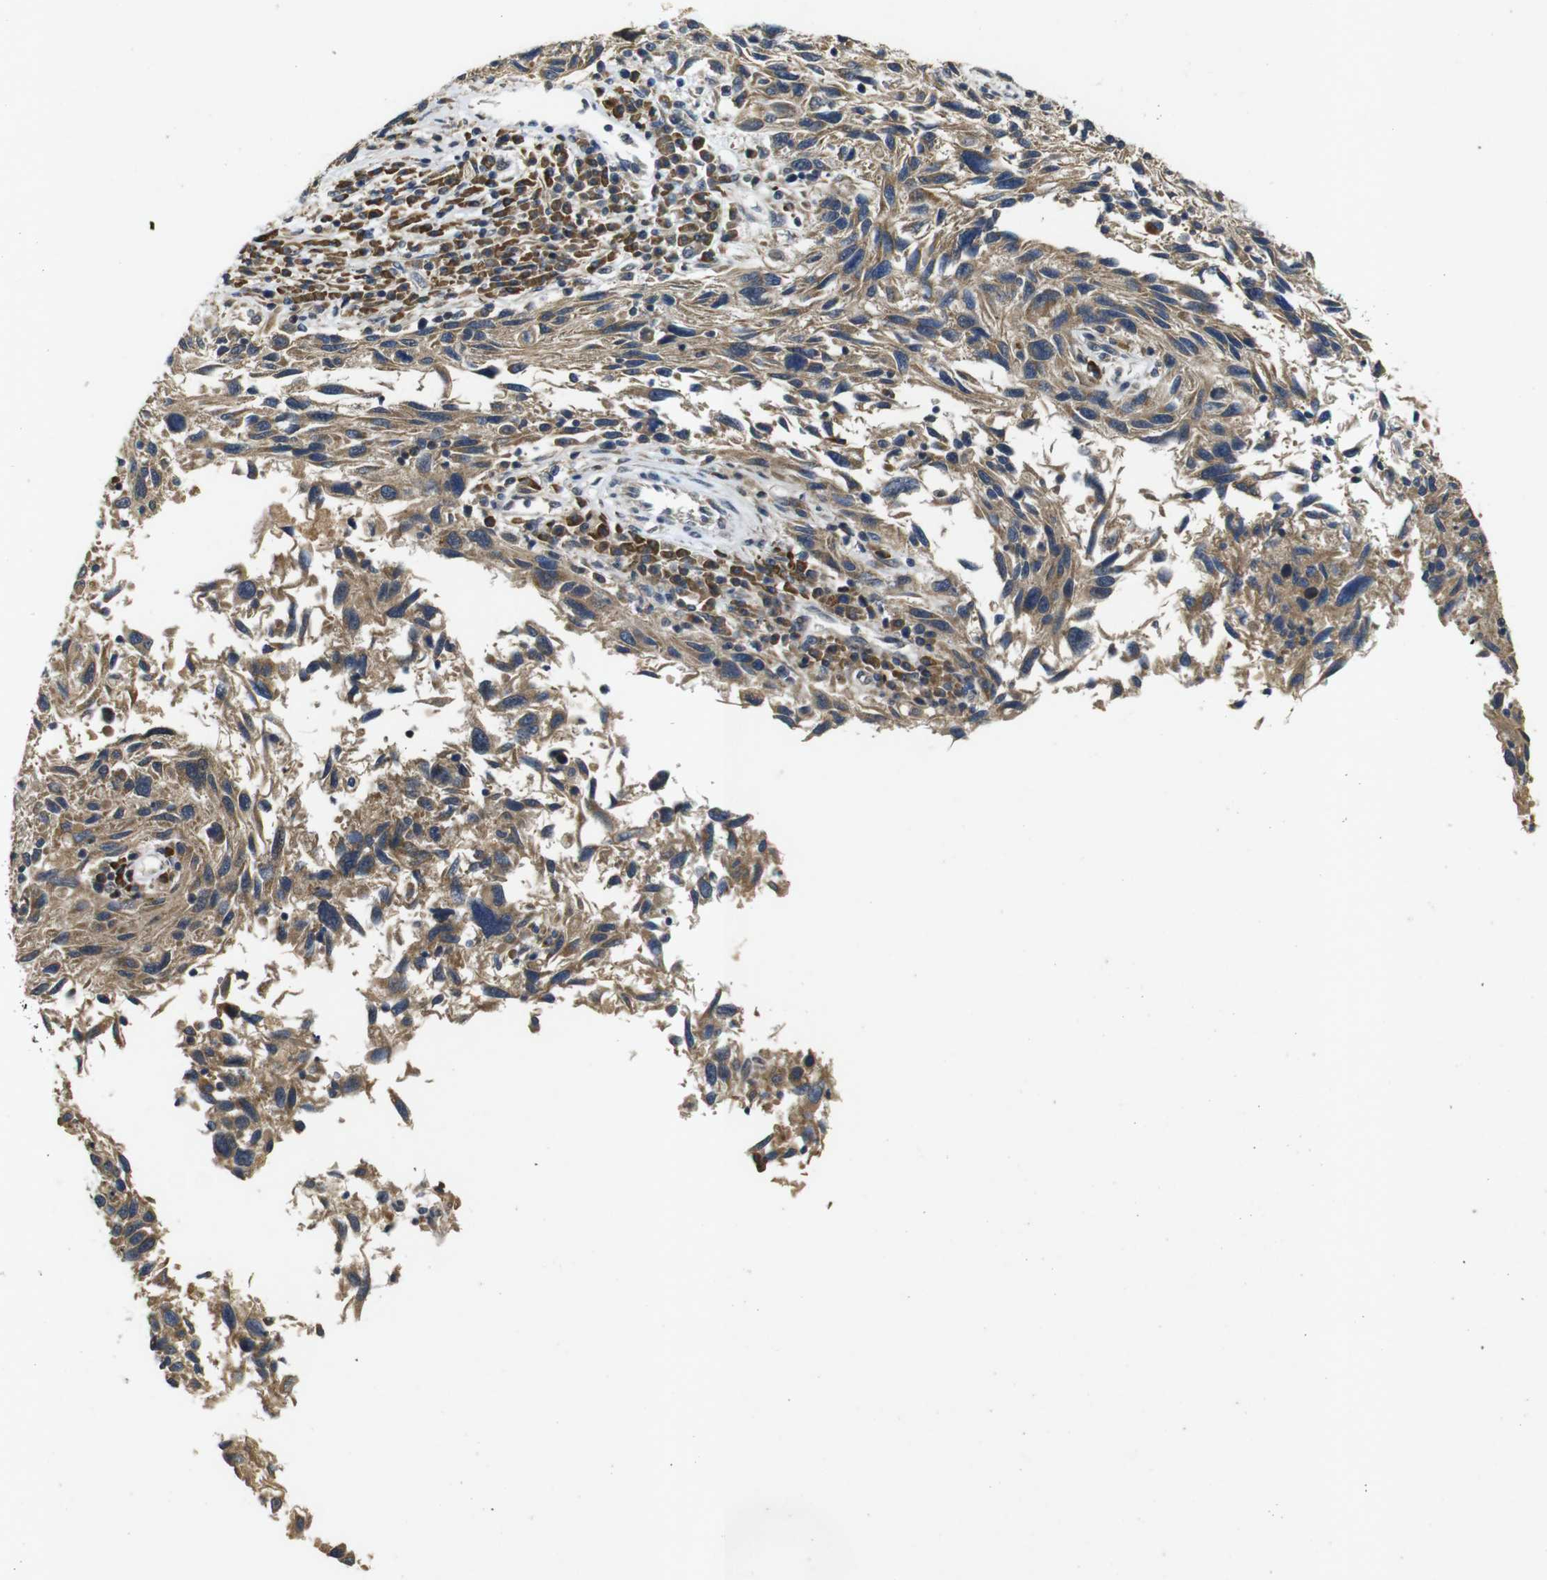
{"staining": {"intensity": "moderate", "quantity": ">75%", "location": "cytoplasmic/membranous"}, "tissue": "melanoma", "cell_type": "Tumor cells", "image_type": "cancer", "snomed": [{"axis": "morphology", "description": "Malignant melanoma, NOS"}, {"axis": "topography", "description": "Skin"}], "caption": "A brown stain highlights moderate cytoplasmic/membranous staining of a protein in human malignant melanoma tumor cells.", "gene": "MAGI2", "patient": {"sex": "male", "age": 53}}